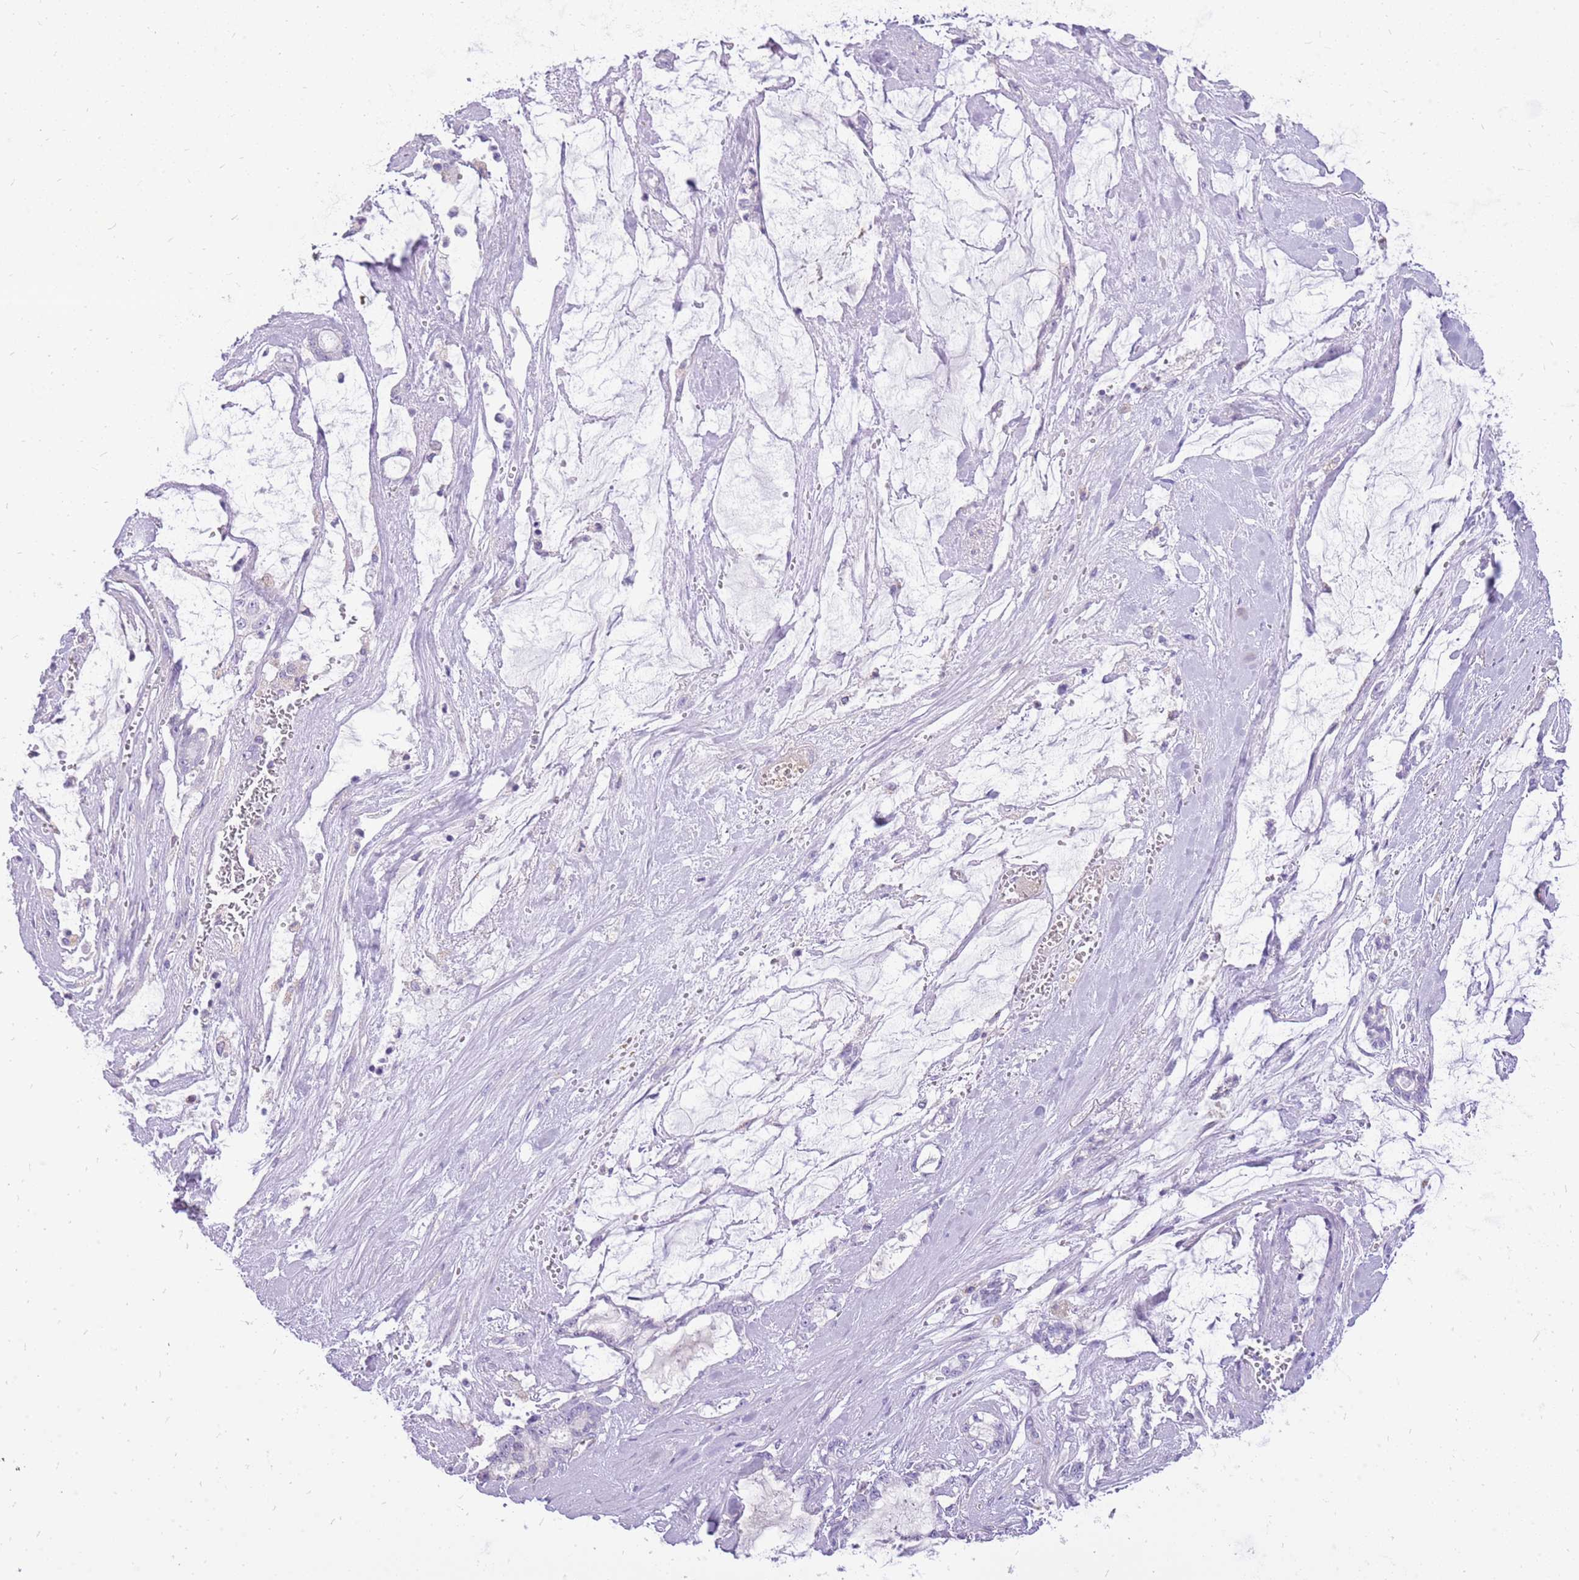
{"staining": {"intensity": "moderate", "quantity": "<25%", "location": "cytoplasmic/membranous"}, "tissue": "pancreatic cancer", "cell_type": "Tumor cells", "image_type": "cancer", "snomed": [{"axis": "morphology", "description": "Adenocarcinoma, NOS"}, {"axis": "topography", "description": "Pancreas"}], "caption": "Tumor cells demonstrate low levels of moderate cytoplasmic/membranous staining in approximately <25% of cells in pancreatic cancer (adenocarcinoma).", "gene": "PCNX1", "patient": {"sex": "female", "age": 73}}